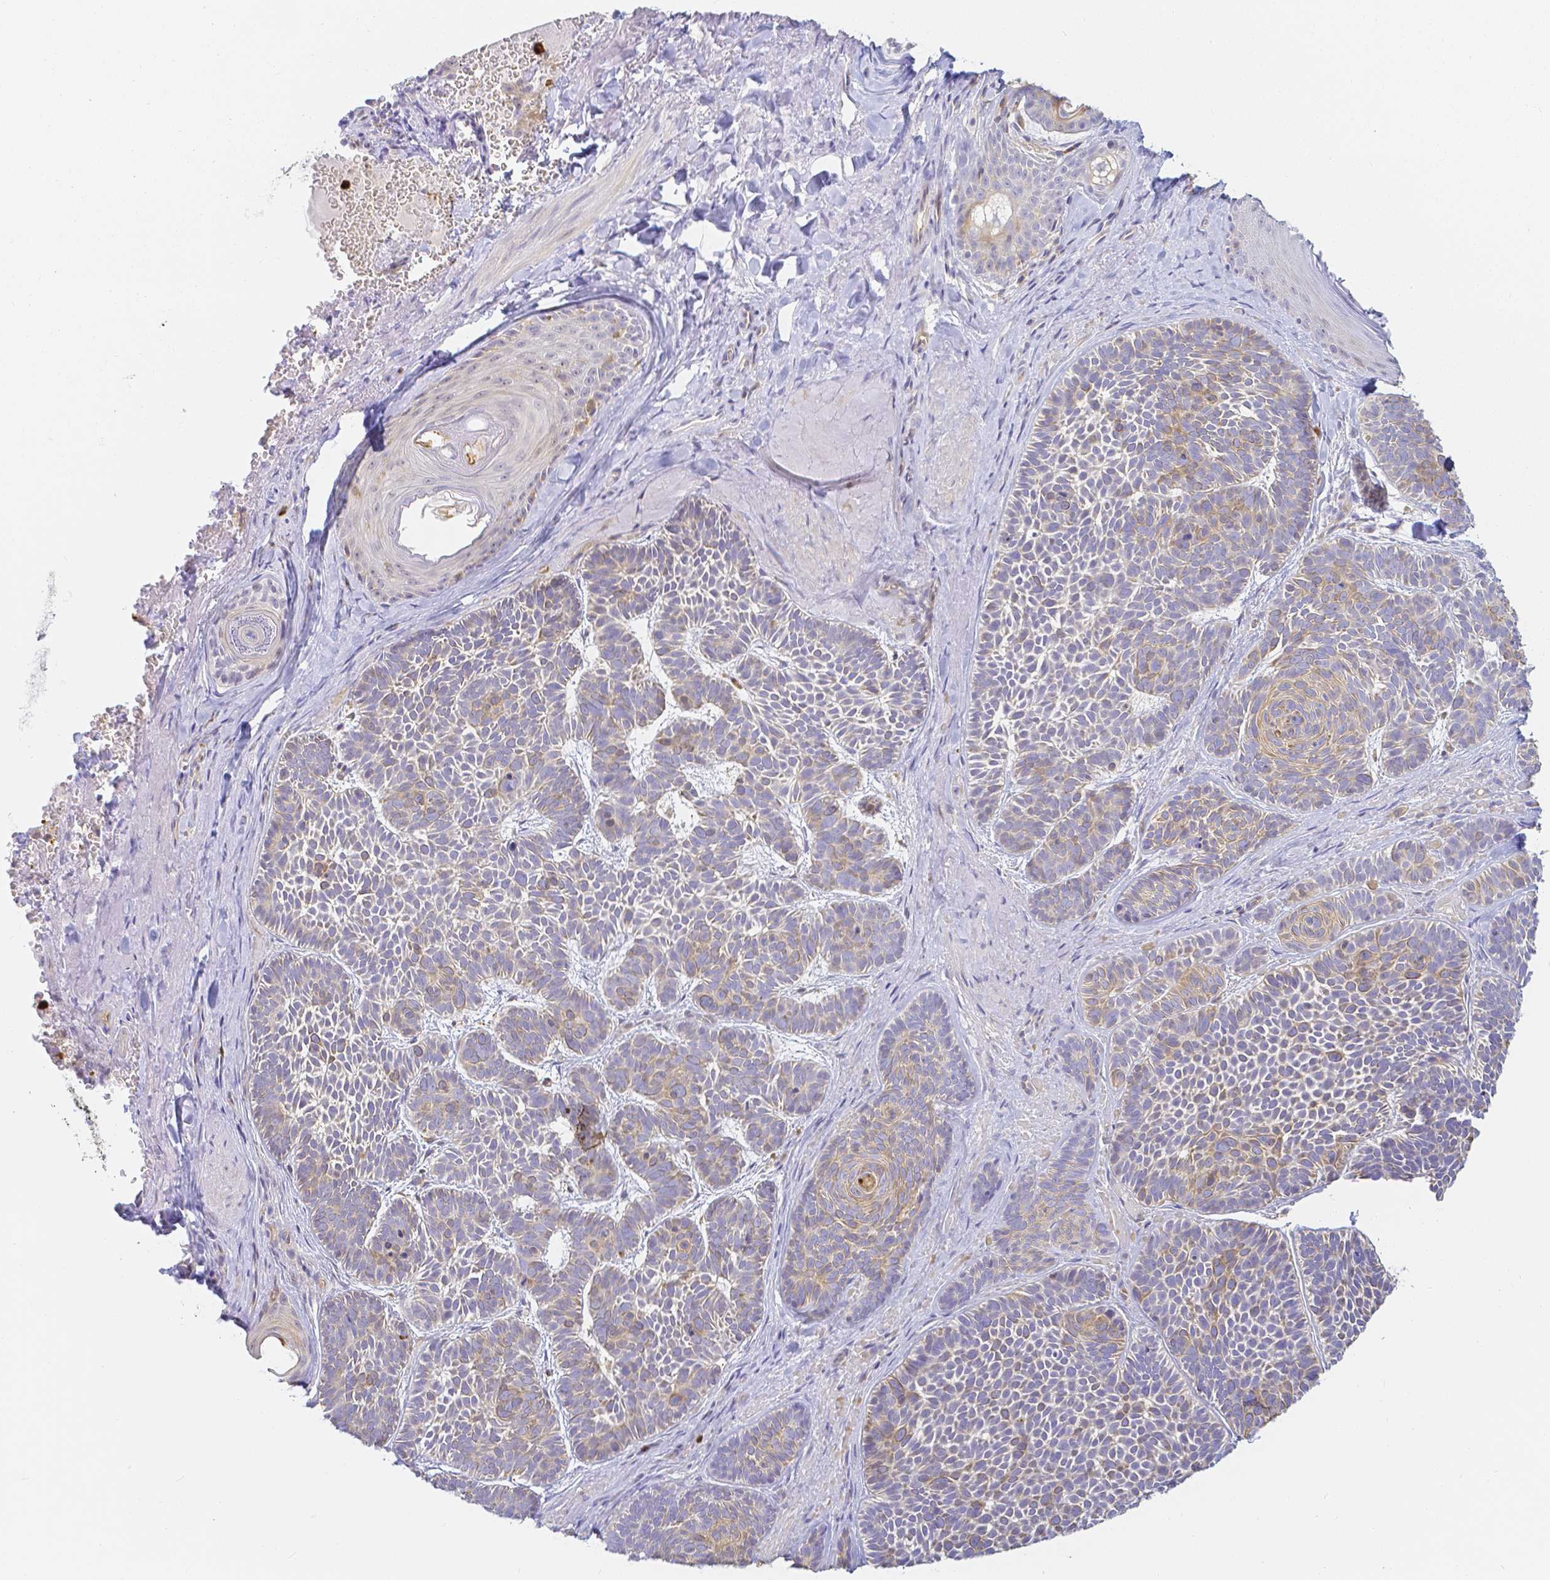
{"staining": {"intensity": "weak", "quantity": "25%-75%", "location": "cytoplasmic/membranous"}, "tissue": "skin cancer", "cell_type": "Tumor cells", "image_type": "cancer", "snomed": [{"axis": "morphology", "description": "Basal cell carcinoma"}, {"axis": "topography", "description": "Skin"}], "caption": "Brown immunohistochemical staining in human skin cancer (basal cell carcinoma) exhibits weak cytoplasmic/membranous positivity in about 25%-75% of tumor cells.", "gene": "KCNH1", "patient": {"sex": "male", "age": 81}}